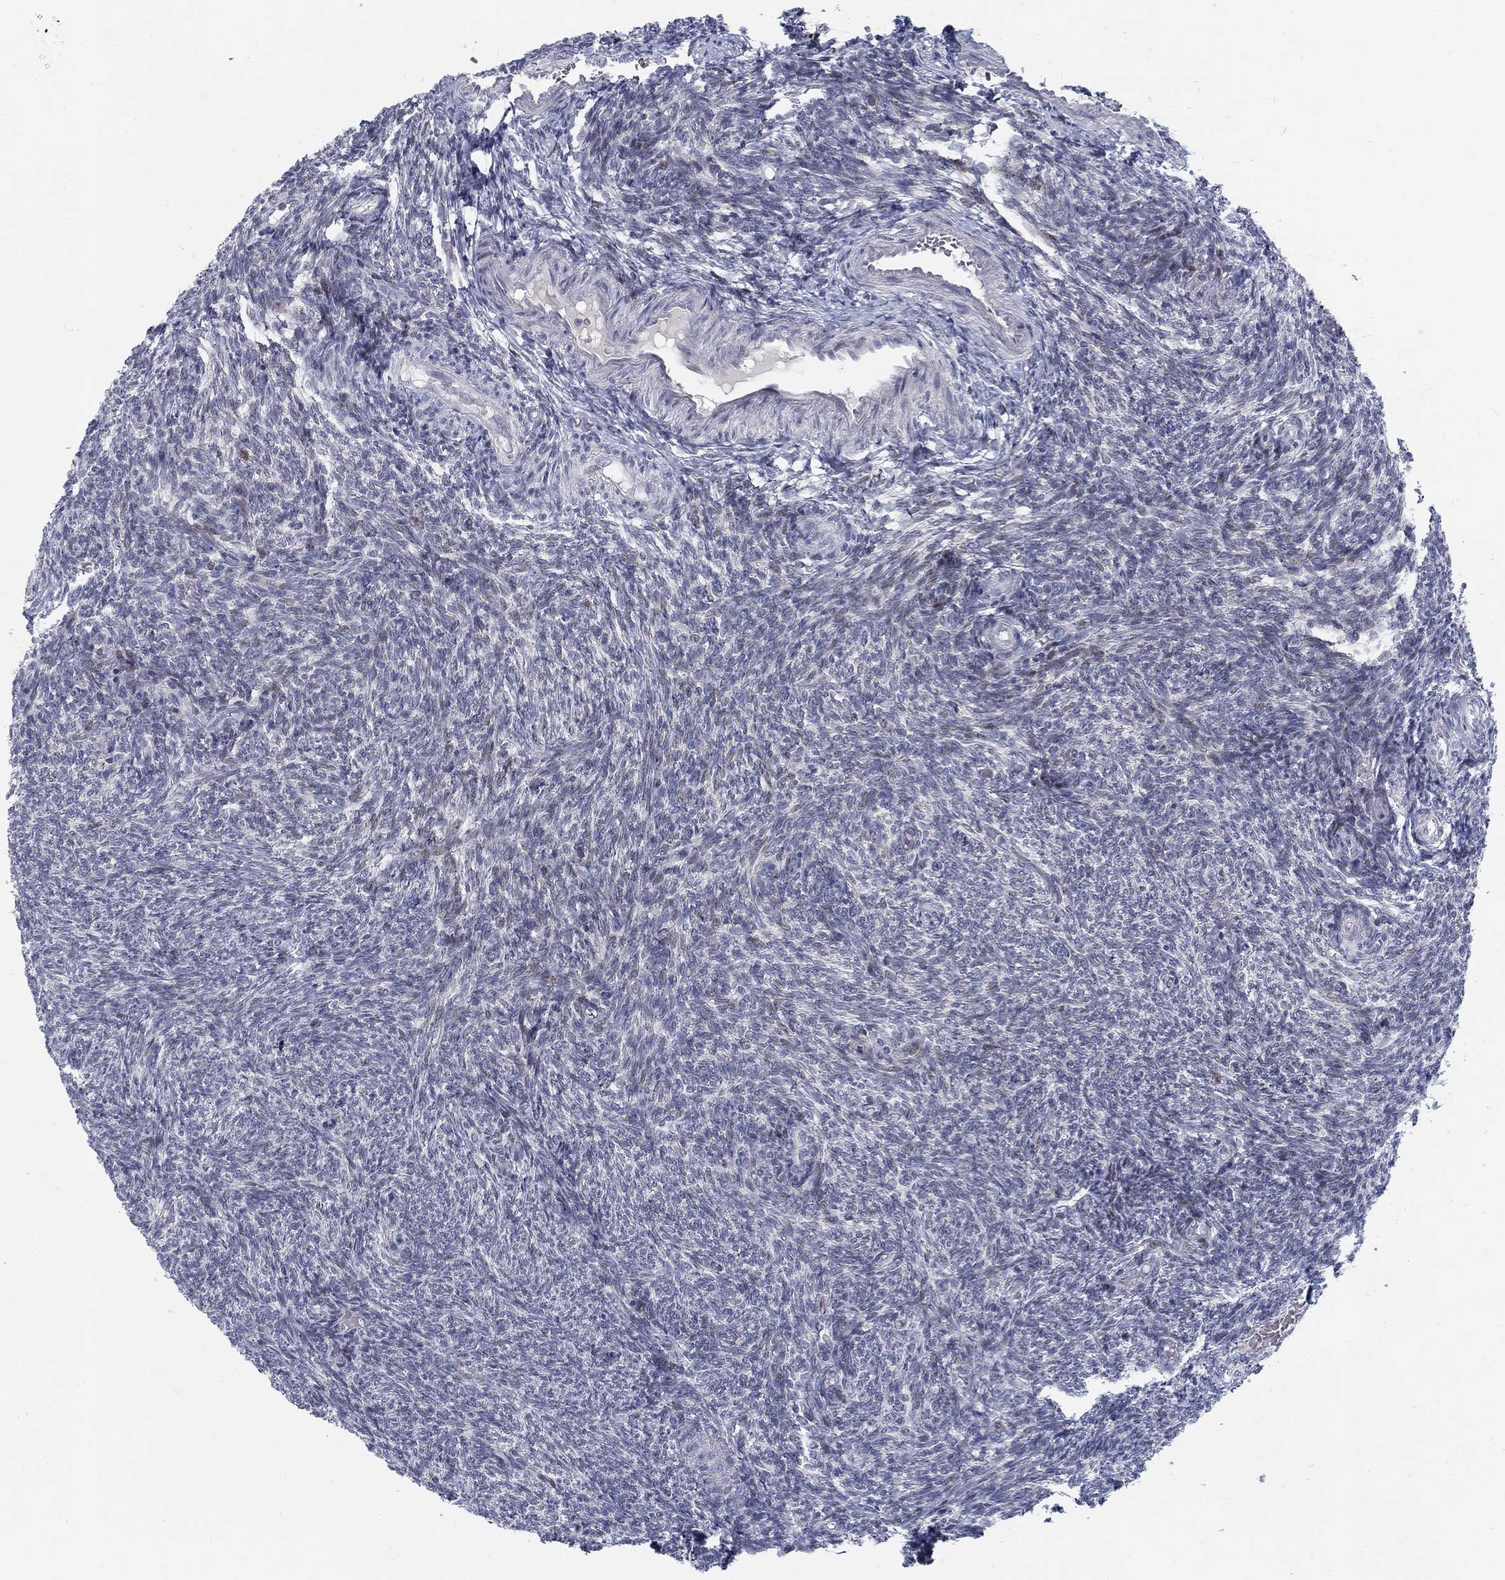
{"staining": {"intensity": "negative", "quantity": "none", "location": "none"}, "tissue": "ovary", "cell_type": "Ovarian stroma cells", "image_type": "normal", "snomed": [{"axis": "morphology", "description": "Normal tissue, NOS"}, {"axis": "topography", "description": "Ovary"}], "caption": "The IHC image has no significant expression in ovarian stroma cells of ovary.", "gene": "ATP1A3", "patient": {"sex": "female", "age": 39}}